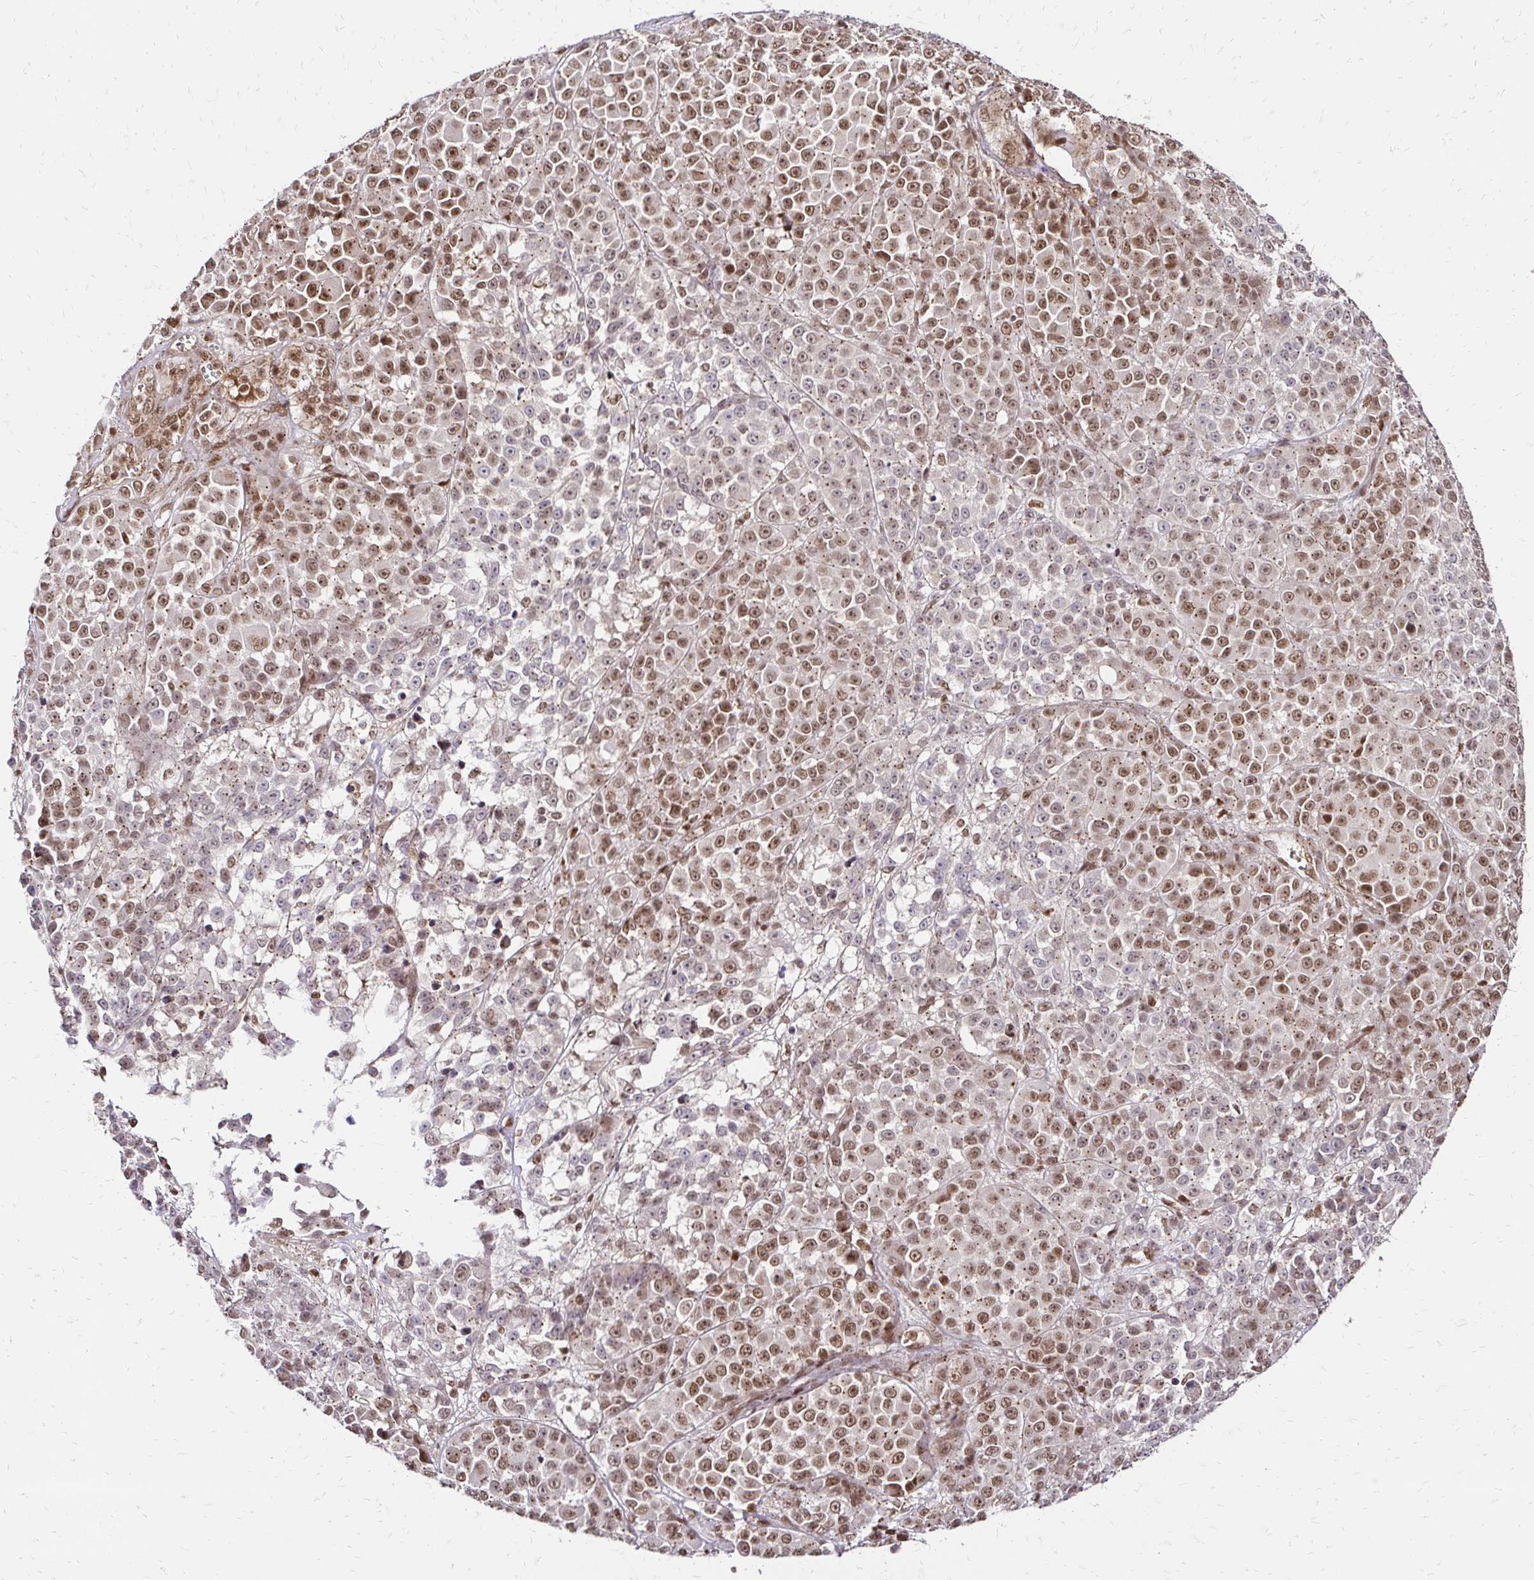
{"staining": {"intensity": "moderate", "quantity": ">75%", "location": "cytoplasmic/membranous,nuclear"}, "tissue": "melanoma", "cell_type": "Tumor cells", "image_type": "cancer", "snomed": [{"axis": "morphology", "description": "Malignant melanoma, NOS"}, {"axis": "topography", "description": "Skin"}, {"axis": "topography", "description": "Skin of back"}], "caption": "Melanoma tissue shows moderate cytoplasmic/membranous and nuclear staining in about >75% of tumor cells", "gene": "GLYR1", "patient": {"sex": "male", "age": 91}}